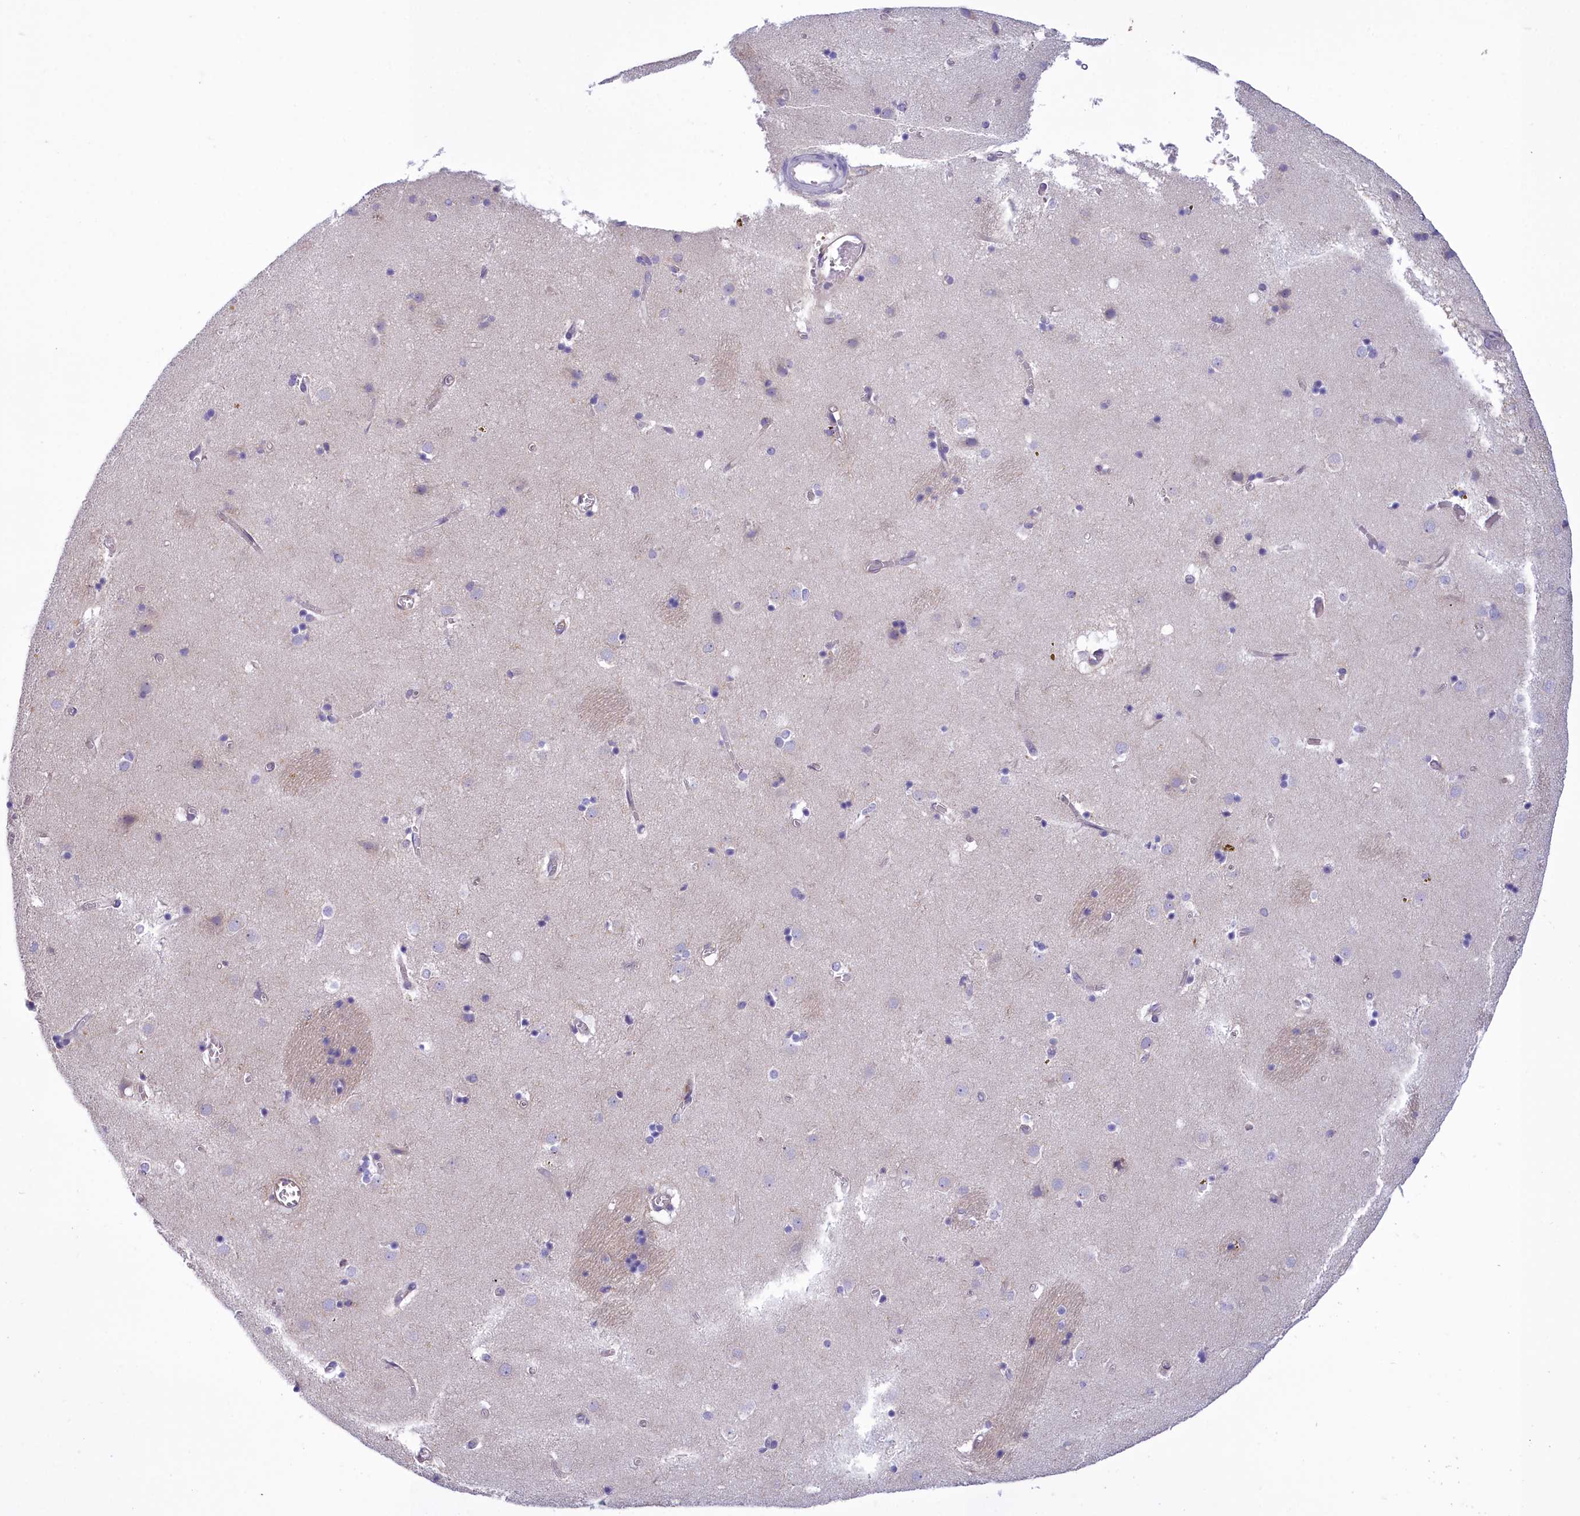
{"staining": {"intensity": "weak", "quantity": "<25%", "location": "cytoplasmic/membranous"}, "tissue": "caudate", "cell_type": "Glial cells", "image_type": "normal", "snomed": [{"axis": "morphology", "description": "Normal tissue, NOS"}, {"axis": "topography", "description": "Lateral ventricle wall"}], "caption": "High power microscopy histopathology image of an IHC histopathology image of unremarkable caudate, revealing no significant staining in glial cells.", "gene": "HM13", "patient": {"sex": "male", "age": 70}}